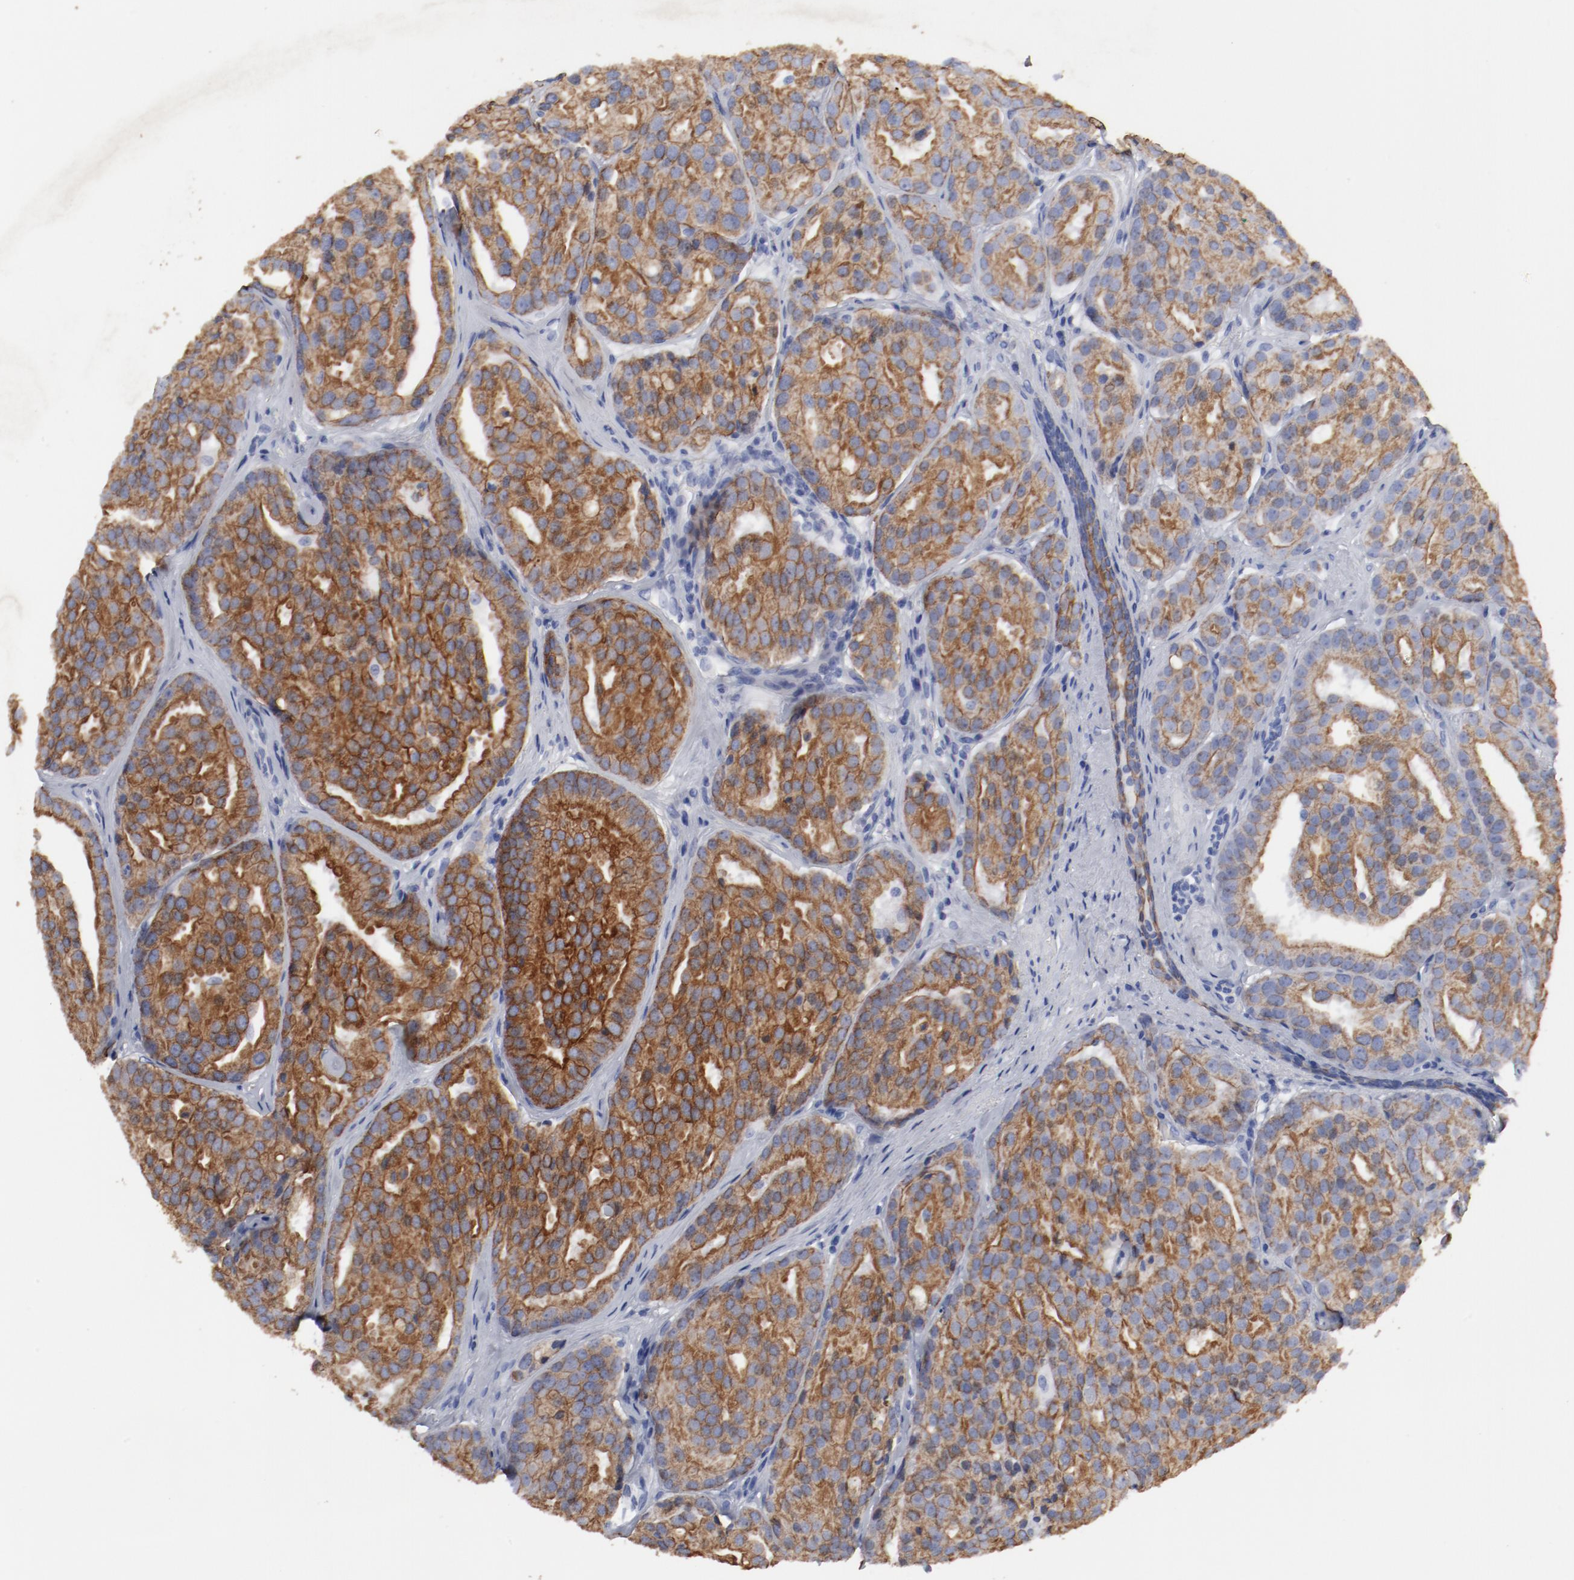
{"staining": {"intensity": "moderate", "quantity": ">75%", "location": "cytoplasmic/membranous"}, "tissue": "prostate cancer", "cell_type": "Tumor cells", "image_type": "cancer", "snomed": [{"axis": "morphology", "description": "Adenocarcinoma, High grade"}, {"axis": "topography", "description": "Prostate"}], "caption": "The photomicrograph reveals immunohistochemical staining of high-grade adenocarcinoma (prostate). There is moderate cytoplasmic/membranous positivity is appreciated in approximately >75% of tumor cells. (IHC, brightfield microscopy, high magnification).", "gene": "TSPAN6", "patient": {"sex": "male", "age": 64}}